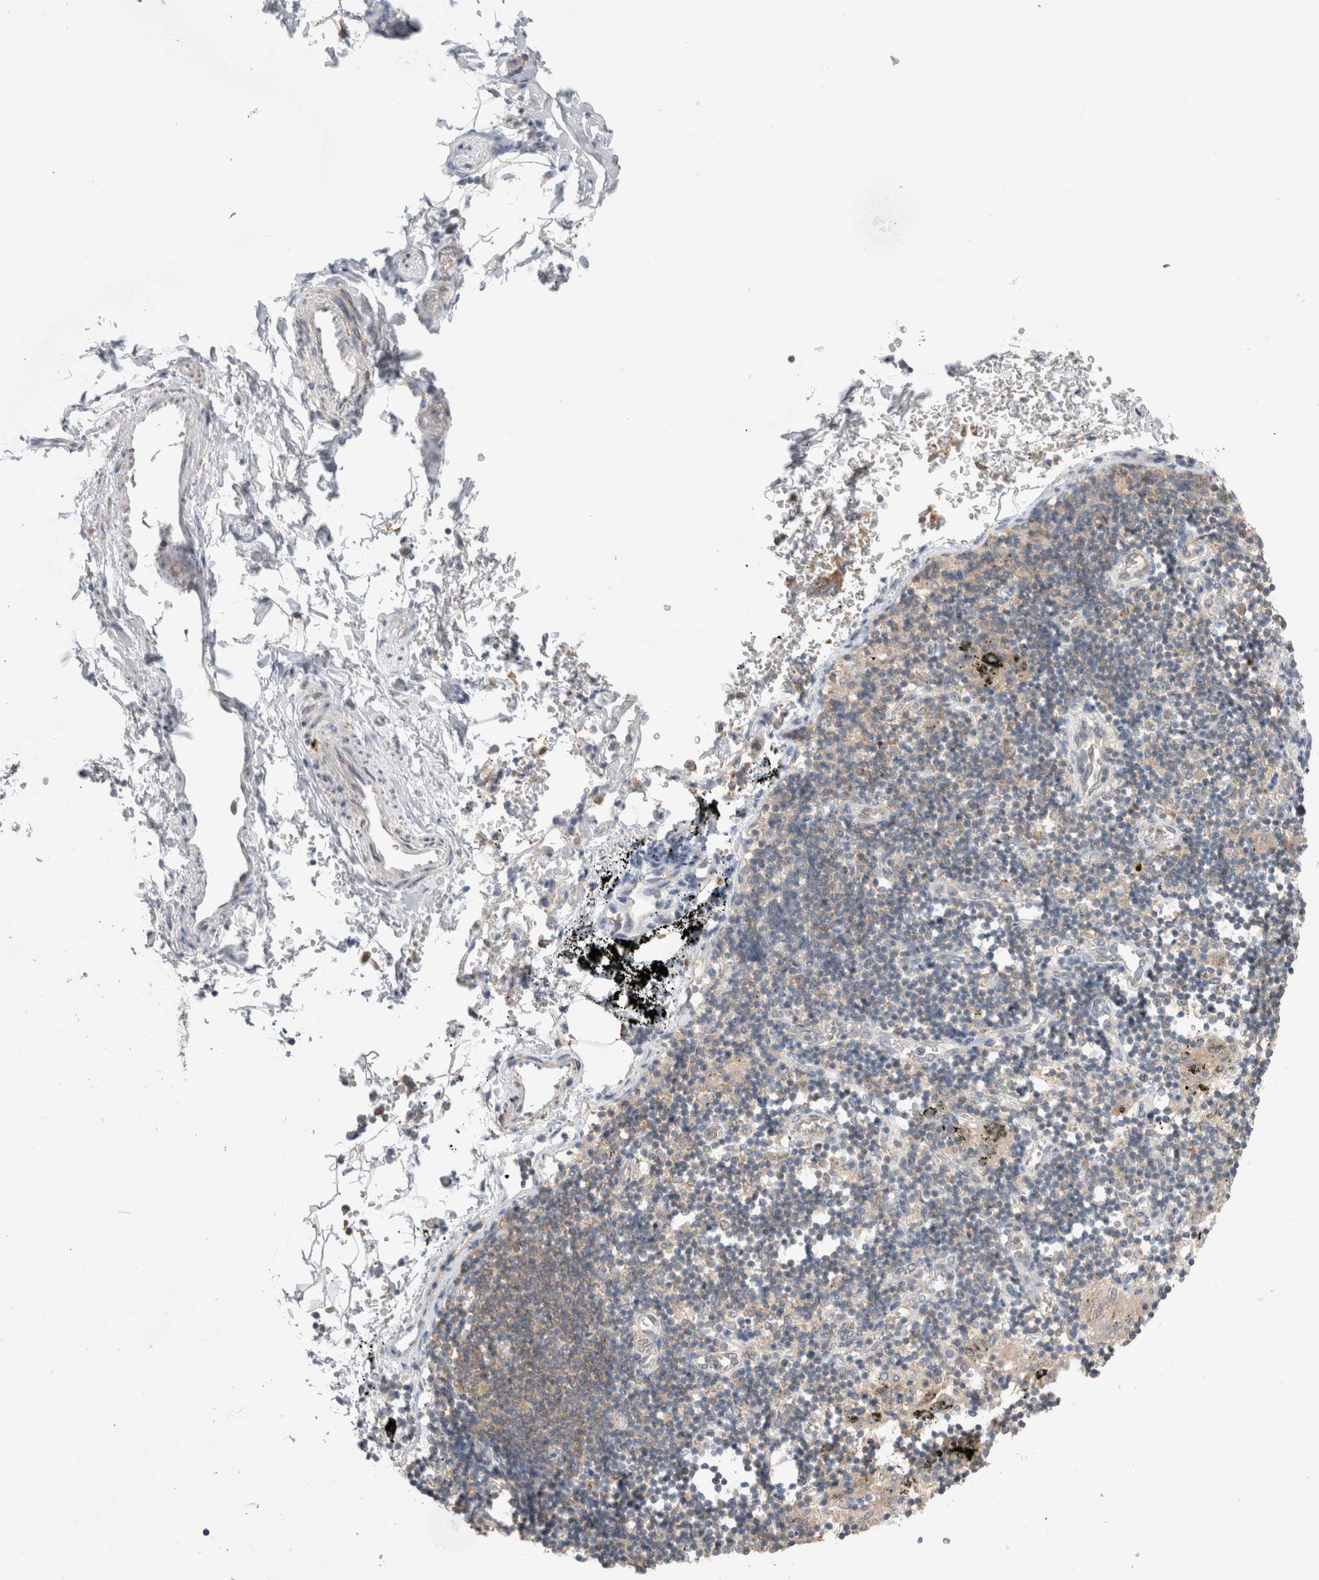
{"staining": {"intensity": "negative", "quantity": "none", "location": "none"}, "tissue": "soft tissue", "cell_type": "Fibroblasts", "image_type": "normal", "snomed": [{"axis": "morphology", "description": "Normal tissue, NOS"}, {"axis": "topography", "description": "Cartilage tissue"}, {"axis": "topography", "description": "Lung"}], "caption": "There is no significant expression in fibroblasts of soft tissue. The staining is performed using DAB (3,3'-diaminobenzidine) brown chromogen with nuclei counter-stained in using hematoxylin.", "gene": "NDOR1", "patient": {"sex": "female", "age": 77}}